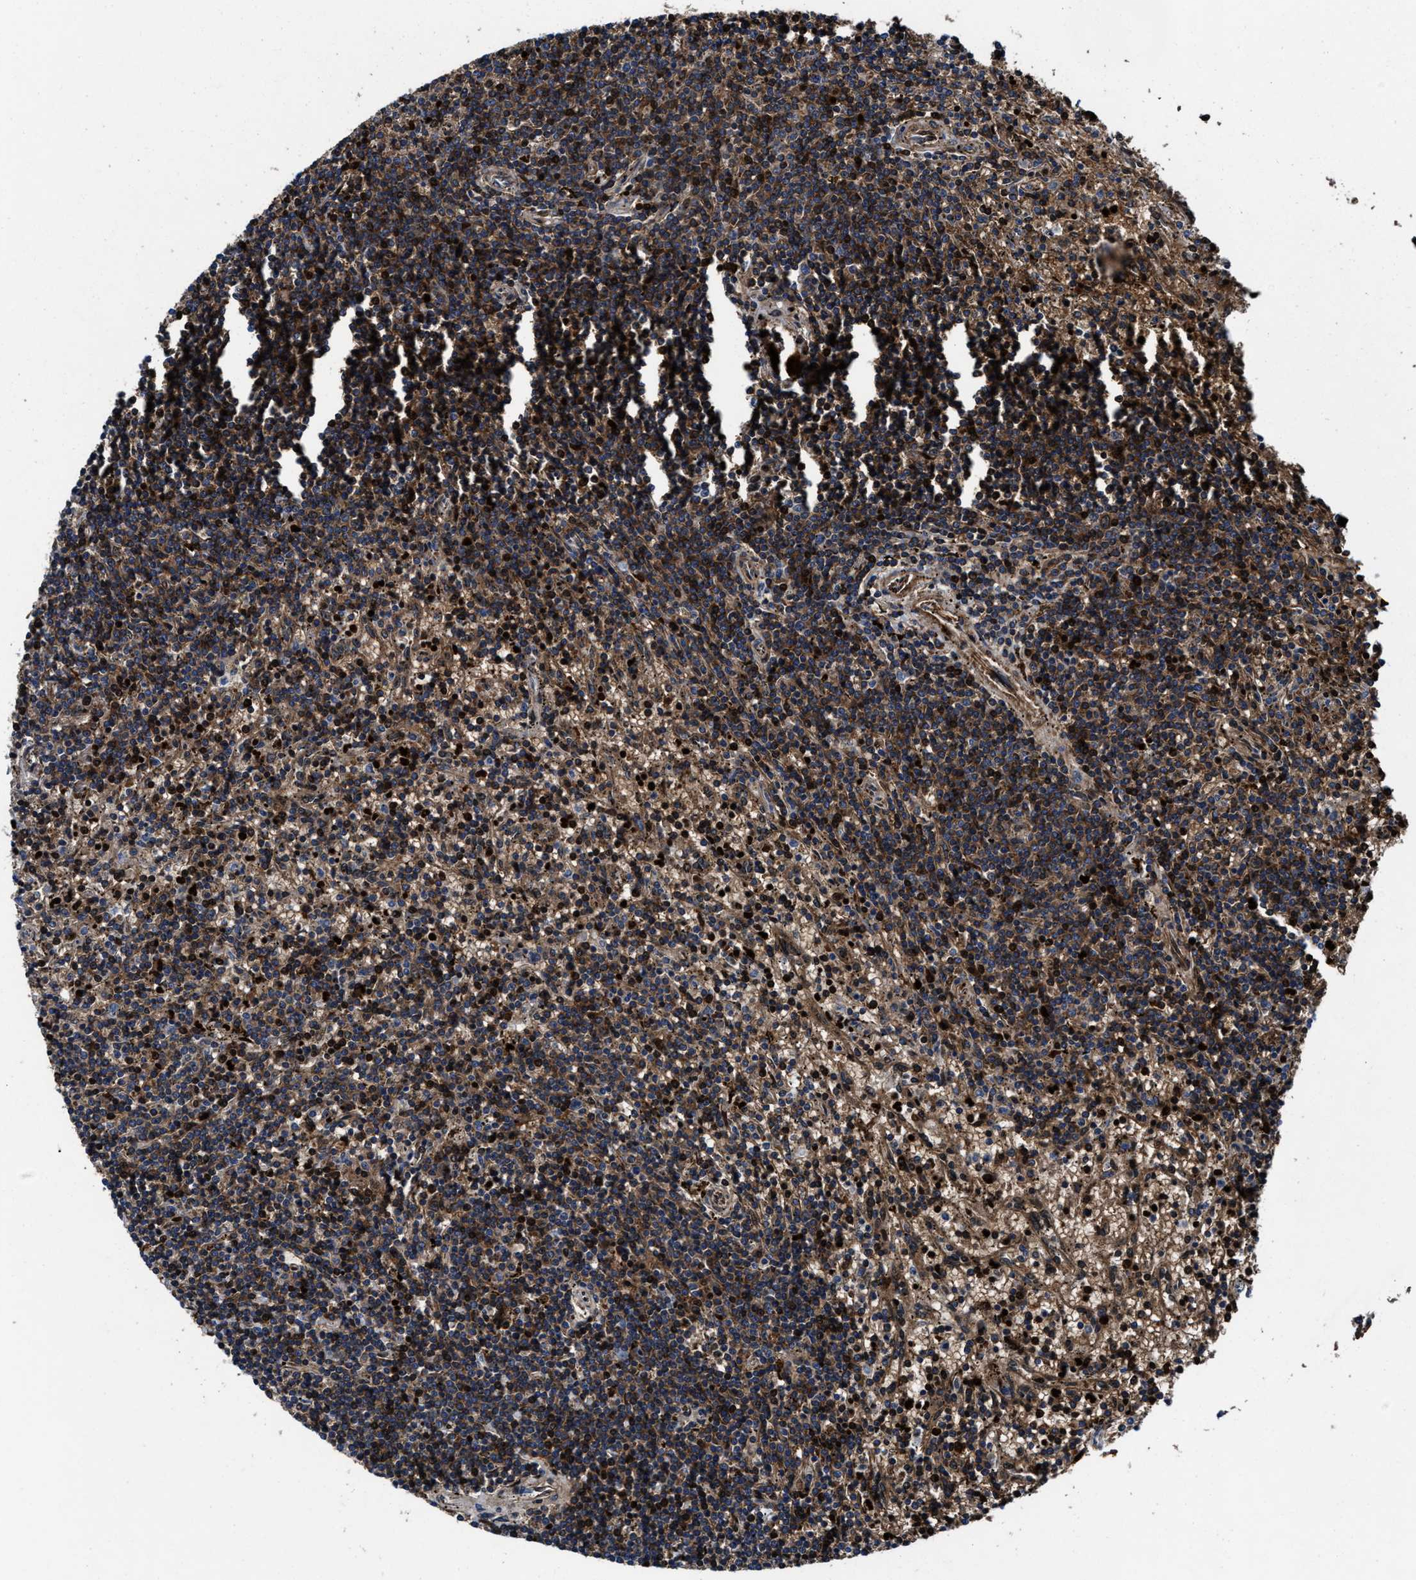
{"staining": {"intensity": "moderate", "quantity": "25%-75%", "location": "cytoplasmic/membranous"}, "tissue": "lymphoma", "cell_type": "Tumor cells", "image_type": "cancer", "snomed": [{"axis": "morphology", "description": "Malignant lymphoma, non-Hodgkin's type, Low grade"}, {"axis": "topography", "description": "Spleen"}], "caption": "Immunohistochemistry (IHC) staining of lymphoma, which shows medium levels of moderate cytoplasmic/membranous expression in about 25%-75% of tumor cells indicating moderate cytoplasmic/membranous protein expression. The staining was performed using DAB (brown) for protein detection and nuclei were counterstained in hematoxylin (blue).", "gene": "PHLPP1", "patient": {"sex": "male", "age": 76}}